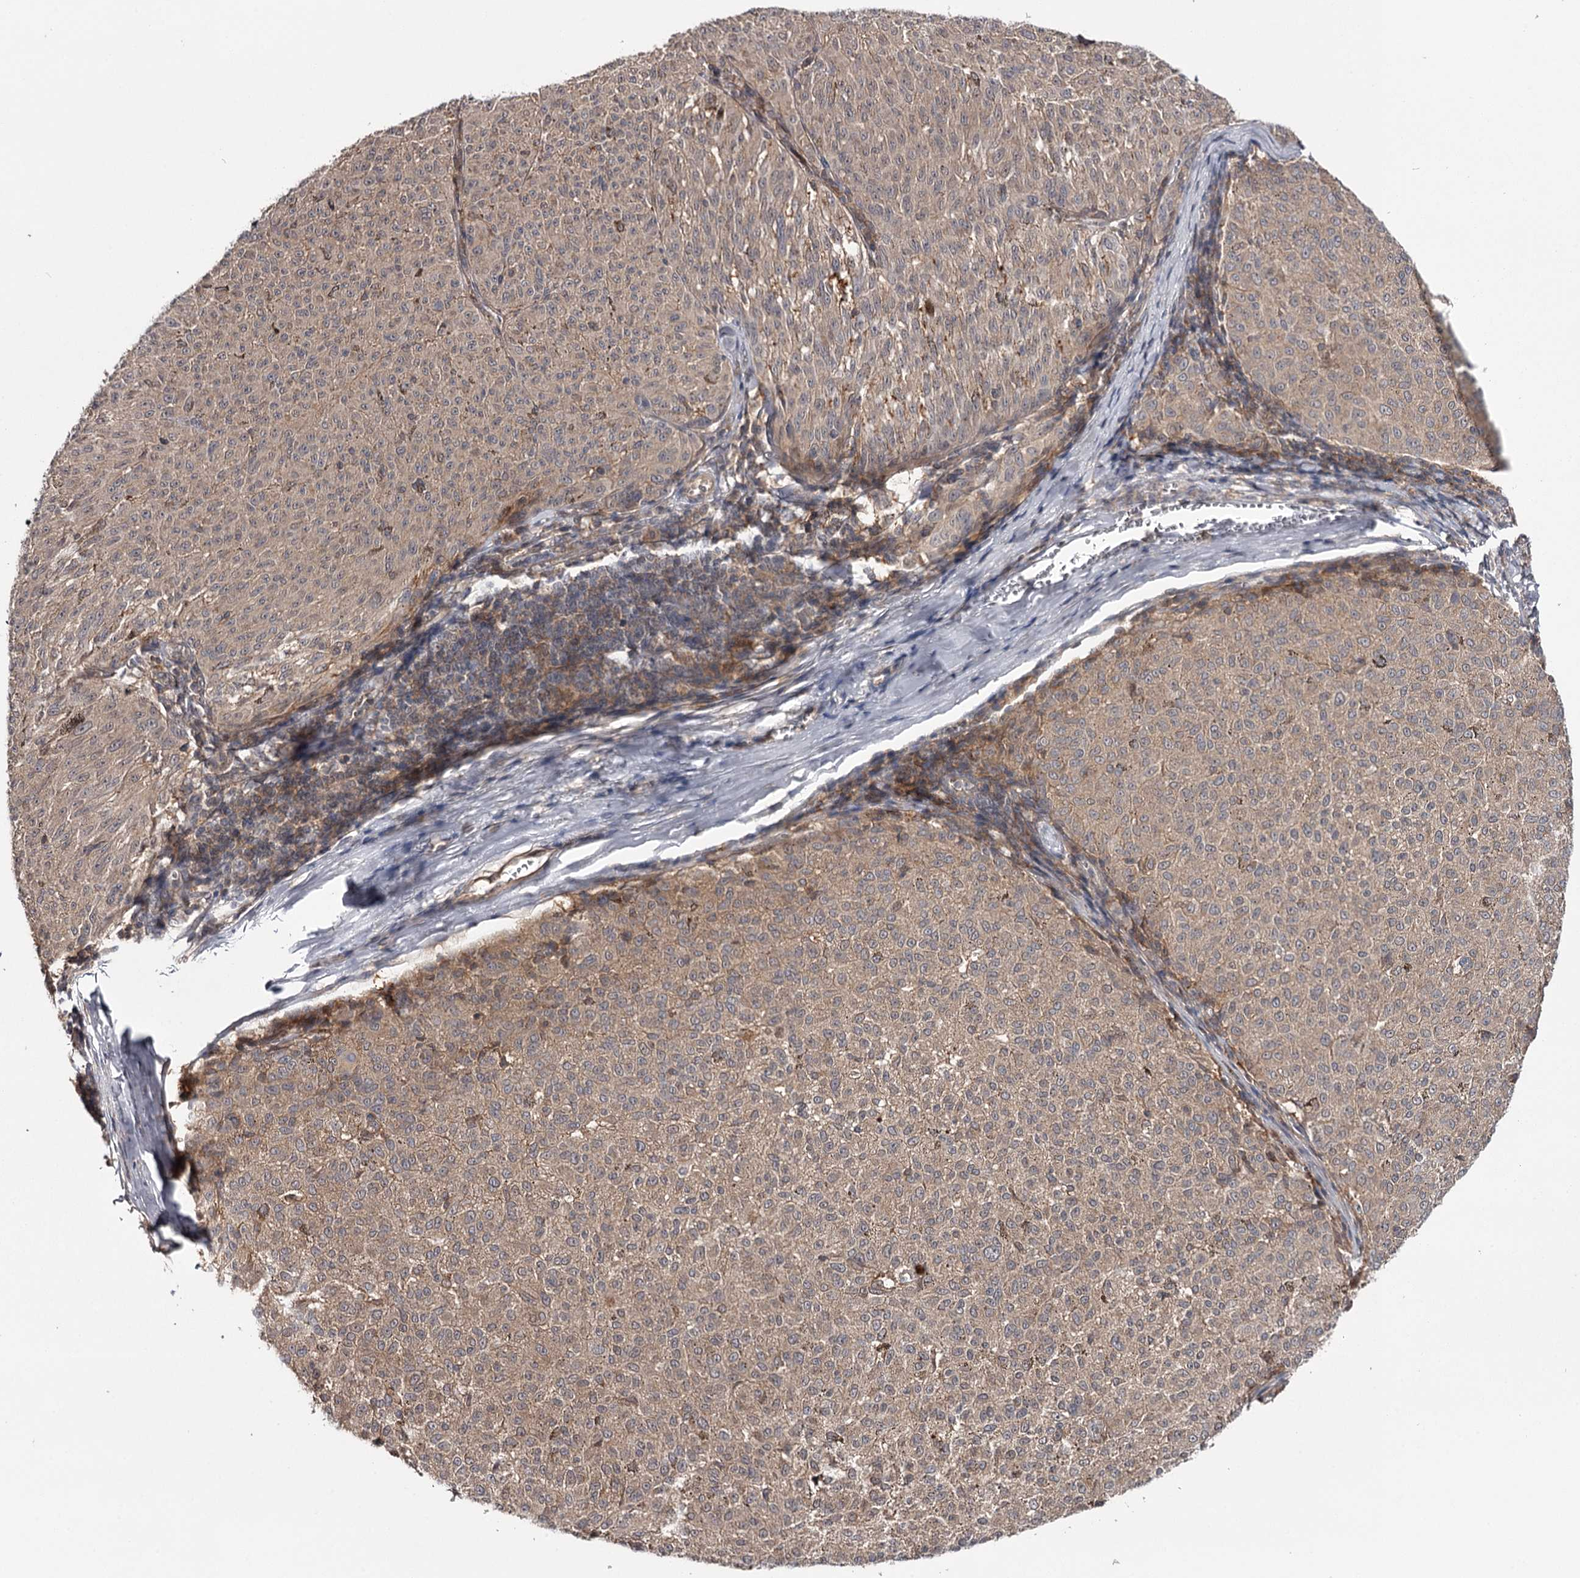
{"staining": {"intensity": "weak", "quantity": "25%-75%", "location": "cytoplasmic/membranous"}, "tissue": "melanoma", "cell_type": "Tumor cells", "image_type": "cancer", "snomed": [{"axis": "morphology", "description": "Malignant melanoma, NOS"}, {"axis": "topography", "description": "Skin"}], "caption": "Melanoma stained for a protein demonstrates weak cytoplasmic/membranous positivity in tumor cells. Using DAB (brown) and hematoxylin (blue) stains, captured at high magnification using brightfield microscopy.", "gene": "GTSF1", "patient": {"sex": "female", "age": 72}}